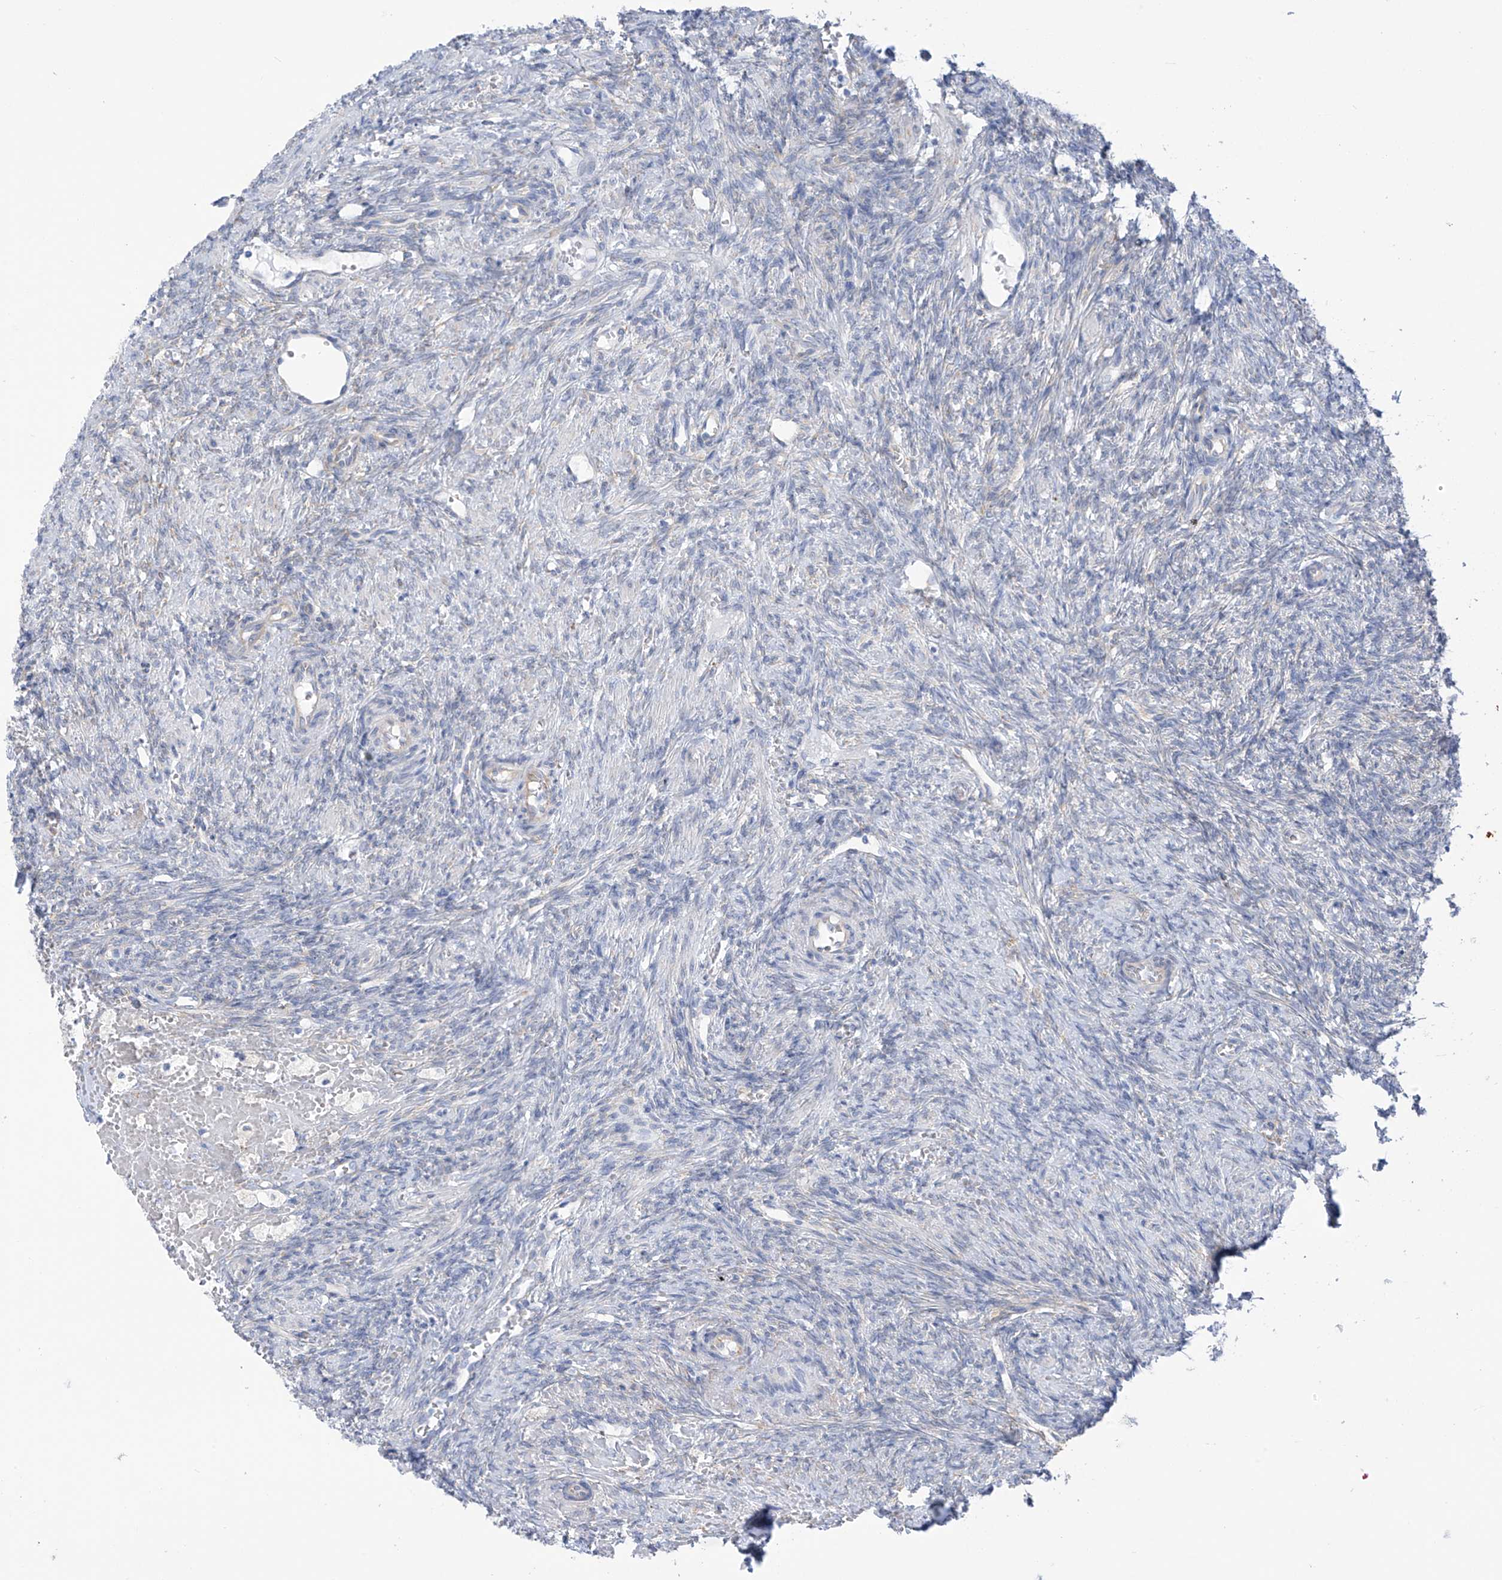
{"staining": {"intensity": "negative", "quantity": "none", "location": "none"}, "tissue": "ovary", "cell_type": "Ovarian stroma cells", "image_type": "normal", "snomed": [{"axis": "morphology", "description": "Normal tissue, NOS"}, {"axis": "topography", "description": "Ovary"}], "caption": "High power microscopy histopathology image of an immunohistochemistry (IHC) photomicrograph of unremarkable ovary, revealing no significant positivity in ovarian stroma cells.", "gene": "RCN2", "patient": {"sex": "female", "age": 41}}